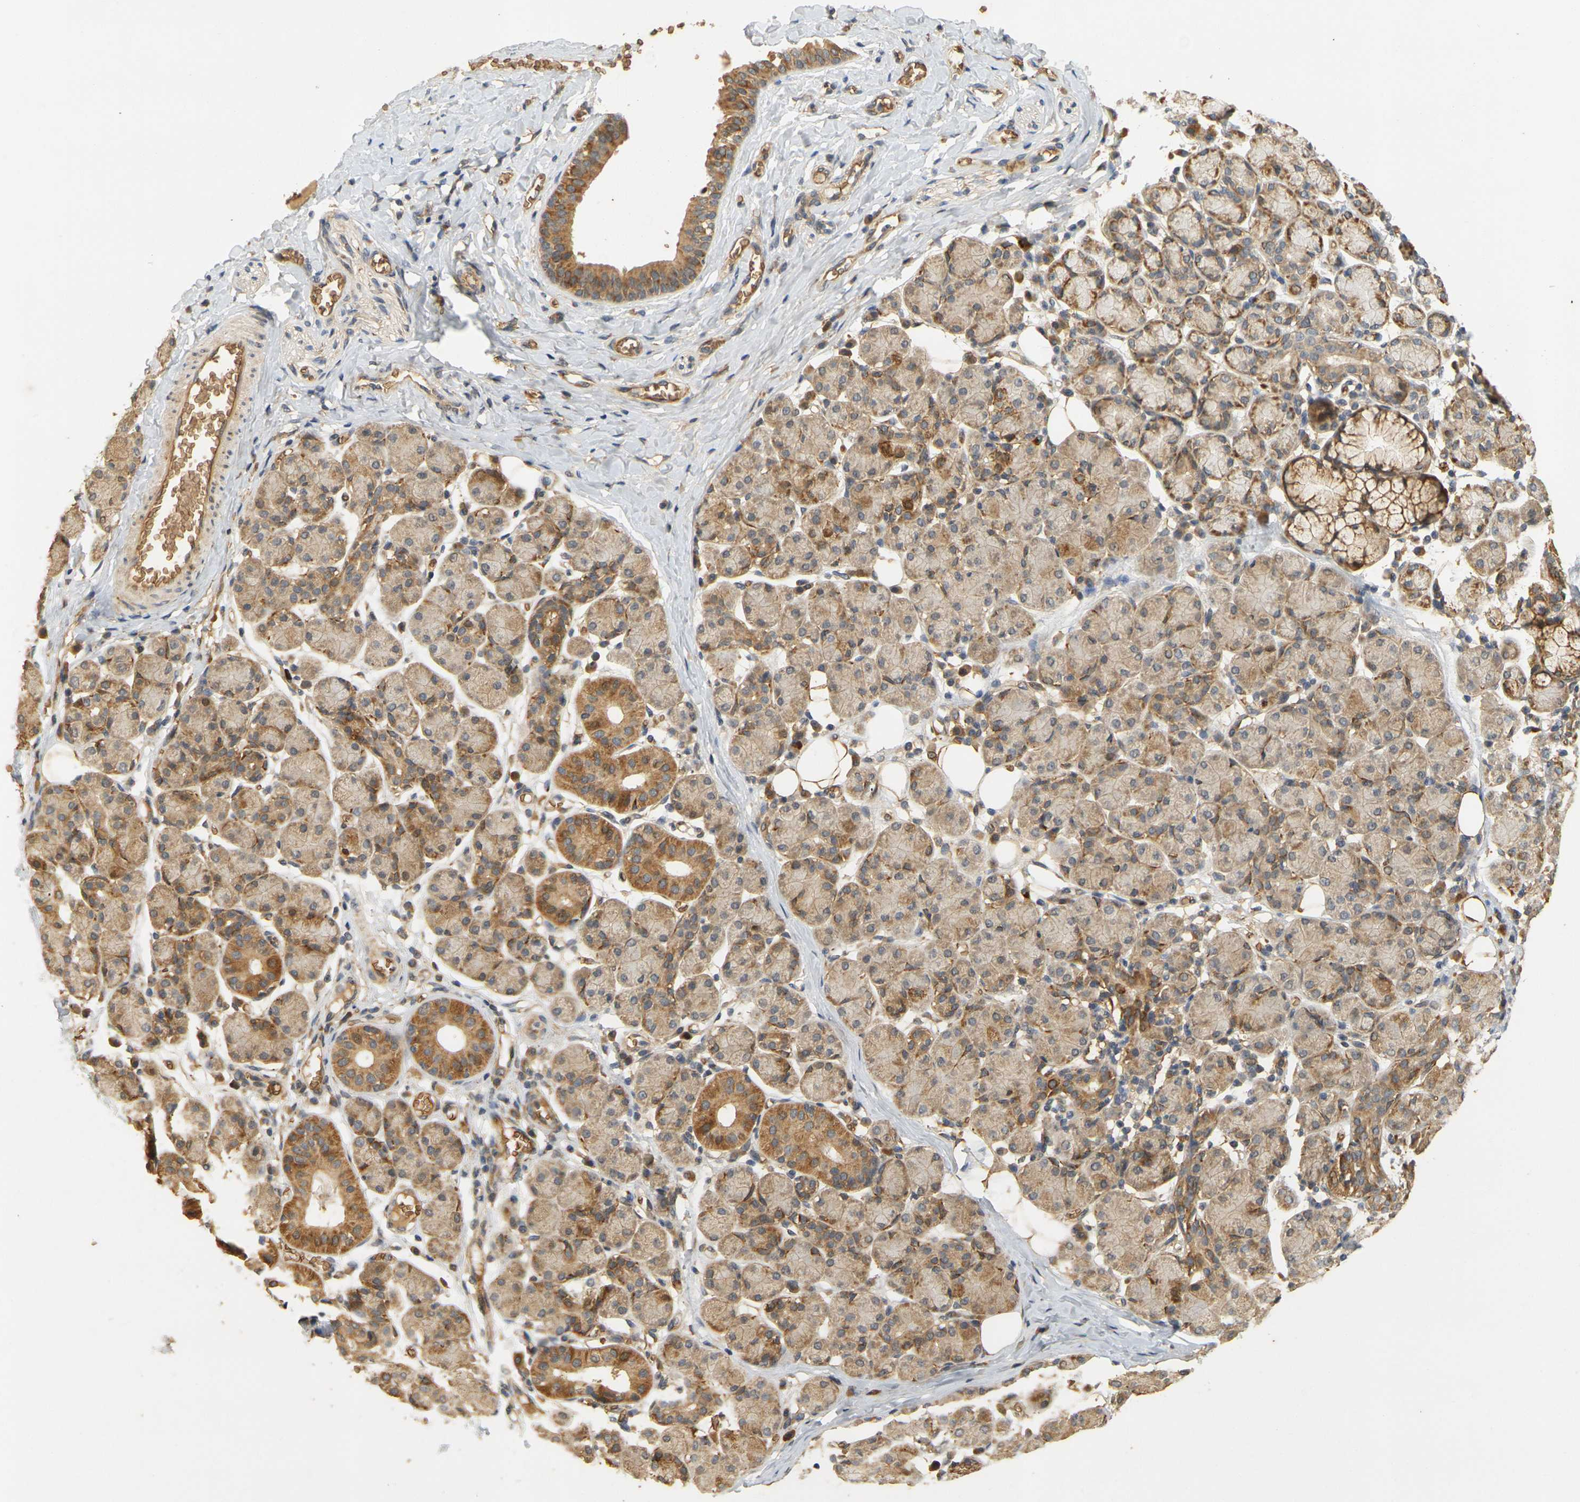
{"staining": {"intensity": "moderate", "quantity": ">75%", "location": "cytoplasmic/membranous"}, "tissue": "salivary gland", "cell_type": "Glandular cells", "image_type": "normal", "snomed": [{"axis": "morphology", "description": "Normal tissue, NOS"}, {"axis": "morphology", "description": "Inflammation, NOS"}, {"axis": "topography", "description": "Lymph node"}, {"axis": "topography", "description": "Salivary gland"}], "caption": "High-power microscopy captured an immunohistochemistry (IHC) photomicrograph of normal salivary gland, revealing moderate cytoplasmic/membranous staining in about >75% of glandular cells.", "gene": "MEGF9", "patient": {"sex": "male", "age": 3}}